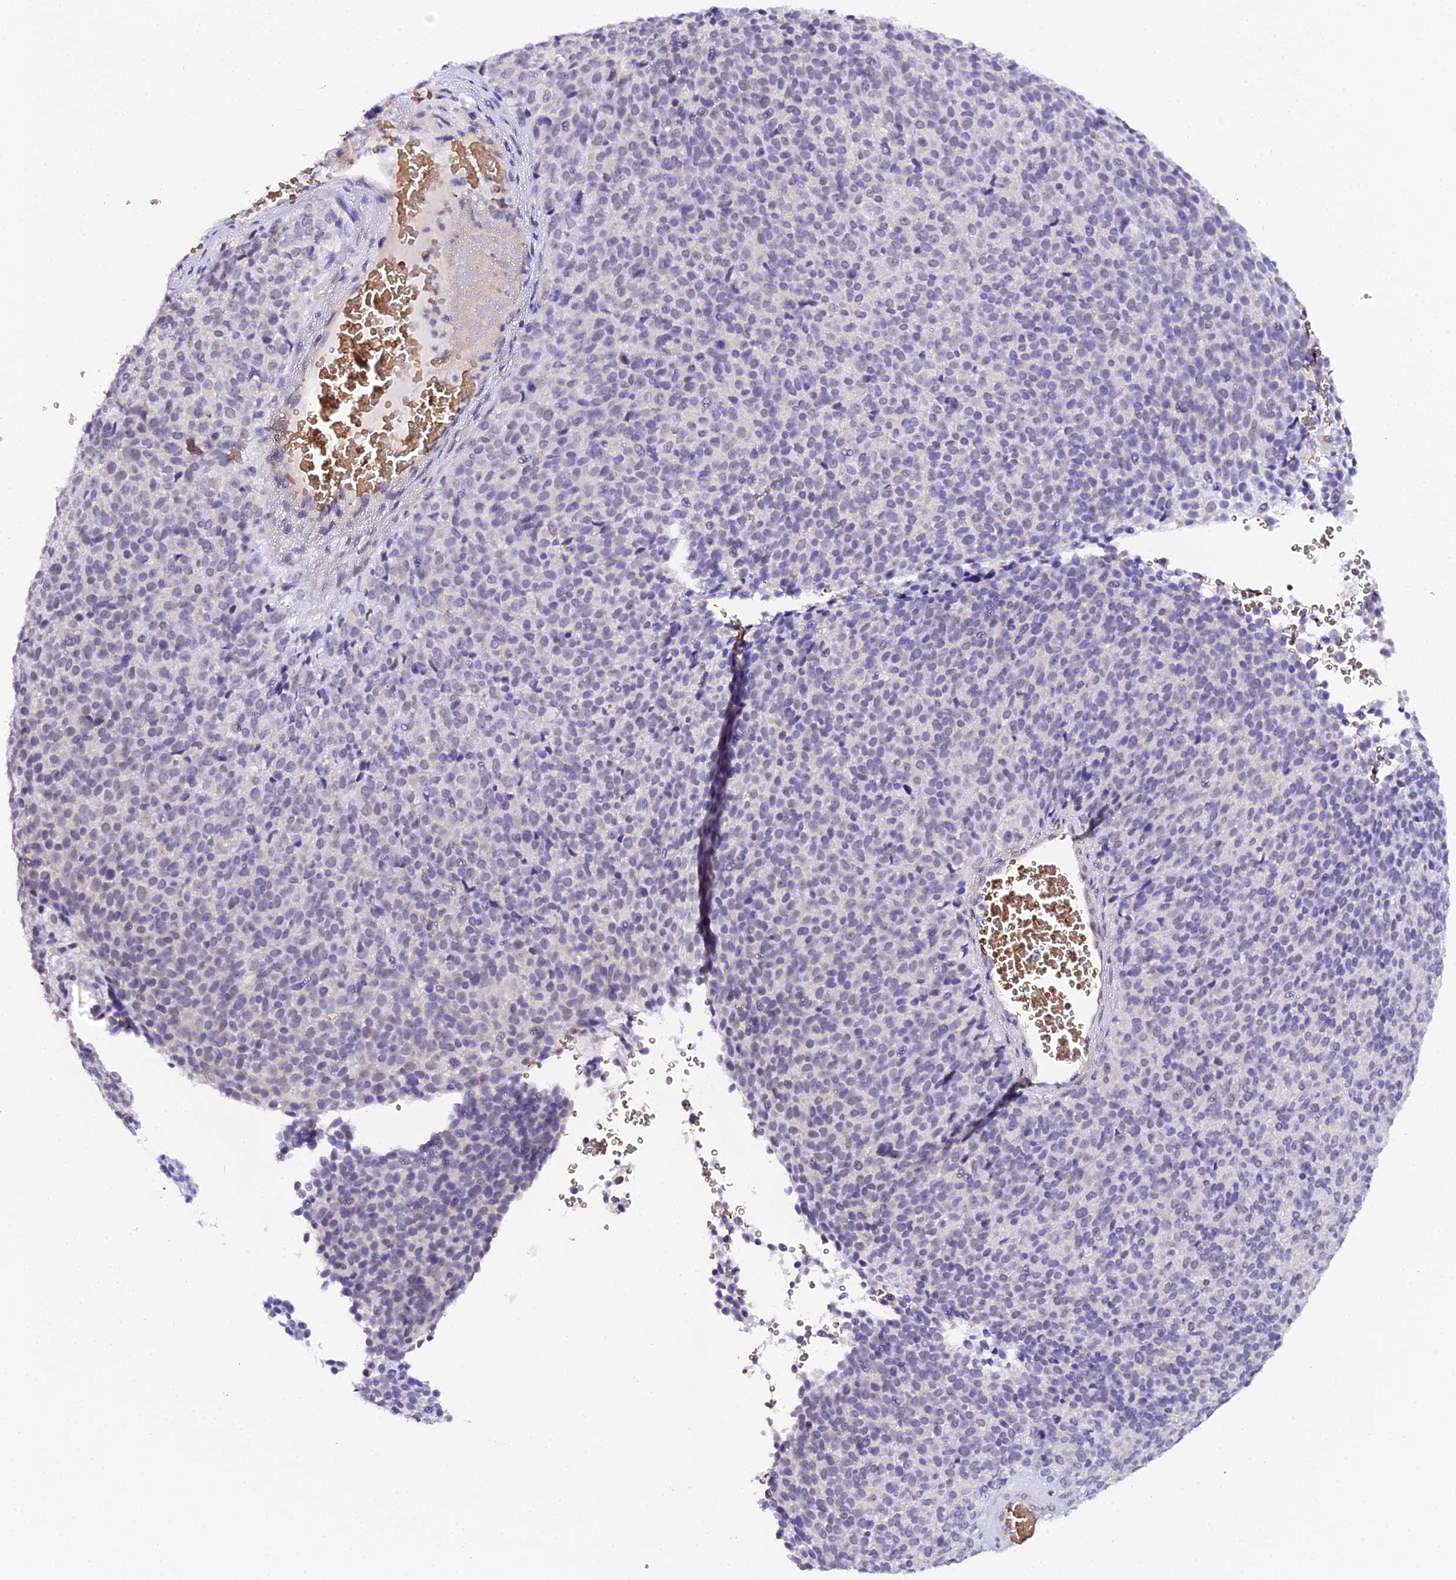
{"staining": {"intensity": "negative", "quantity": "none", "location": "none"}, "tissue": "melanoma", "cell_type": "Tumor cells", "image_type": "cancer", "snomed": [{"axis": "morphology", "description": "Malignant melanoma, Metastatic site"}, {"axis": "topography", "description": "Brain"}], "caption": "IHC micrograph of human malignant melanoma (metastatic site) stained for a protein (brown), which shows no positivity in tumor cells.", "gene": "CFAP45", "patient": {"sex": "female", "age": 56}}